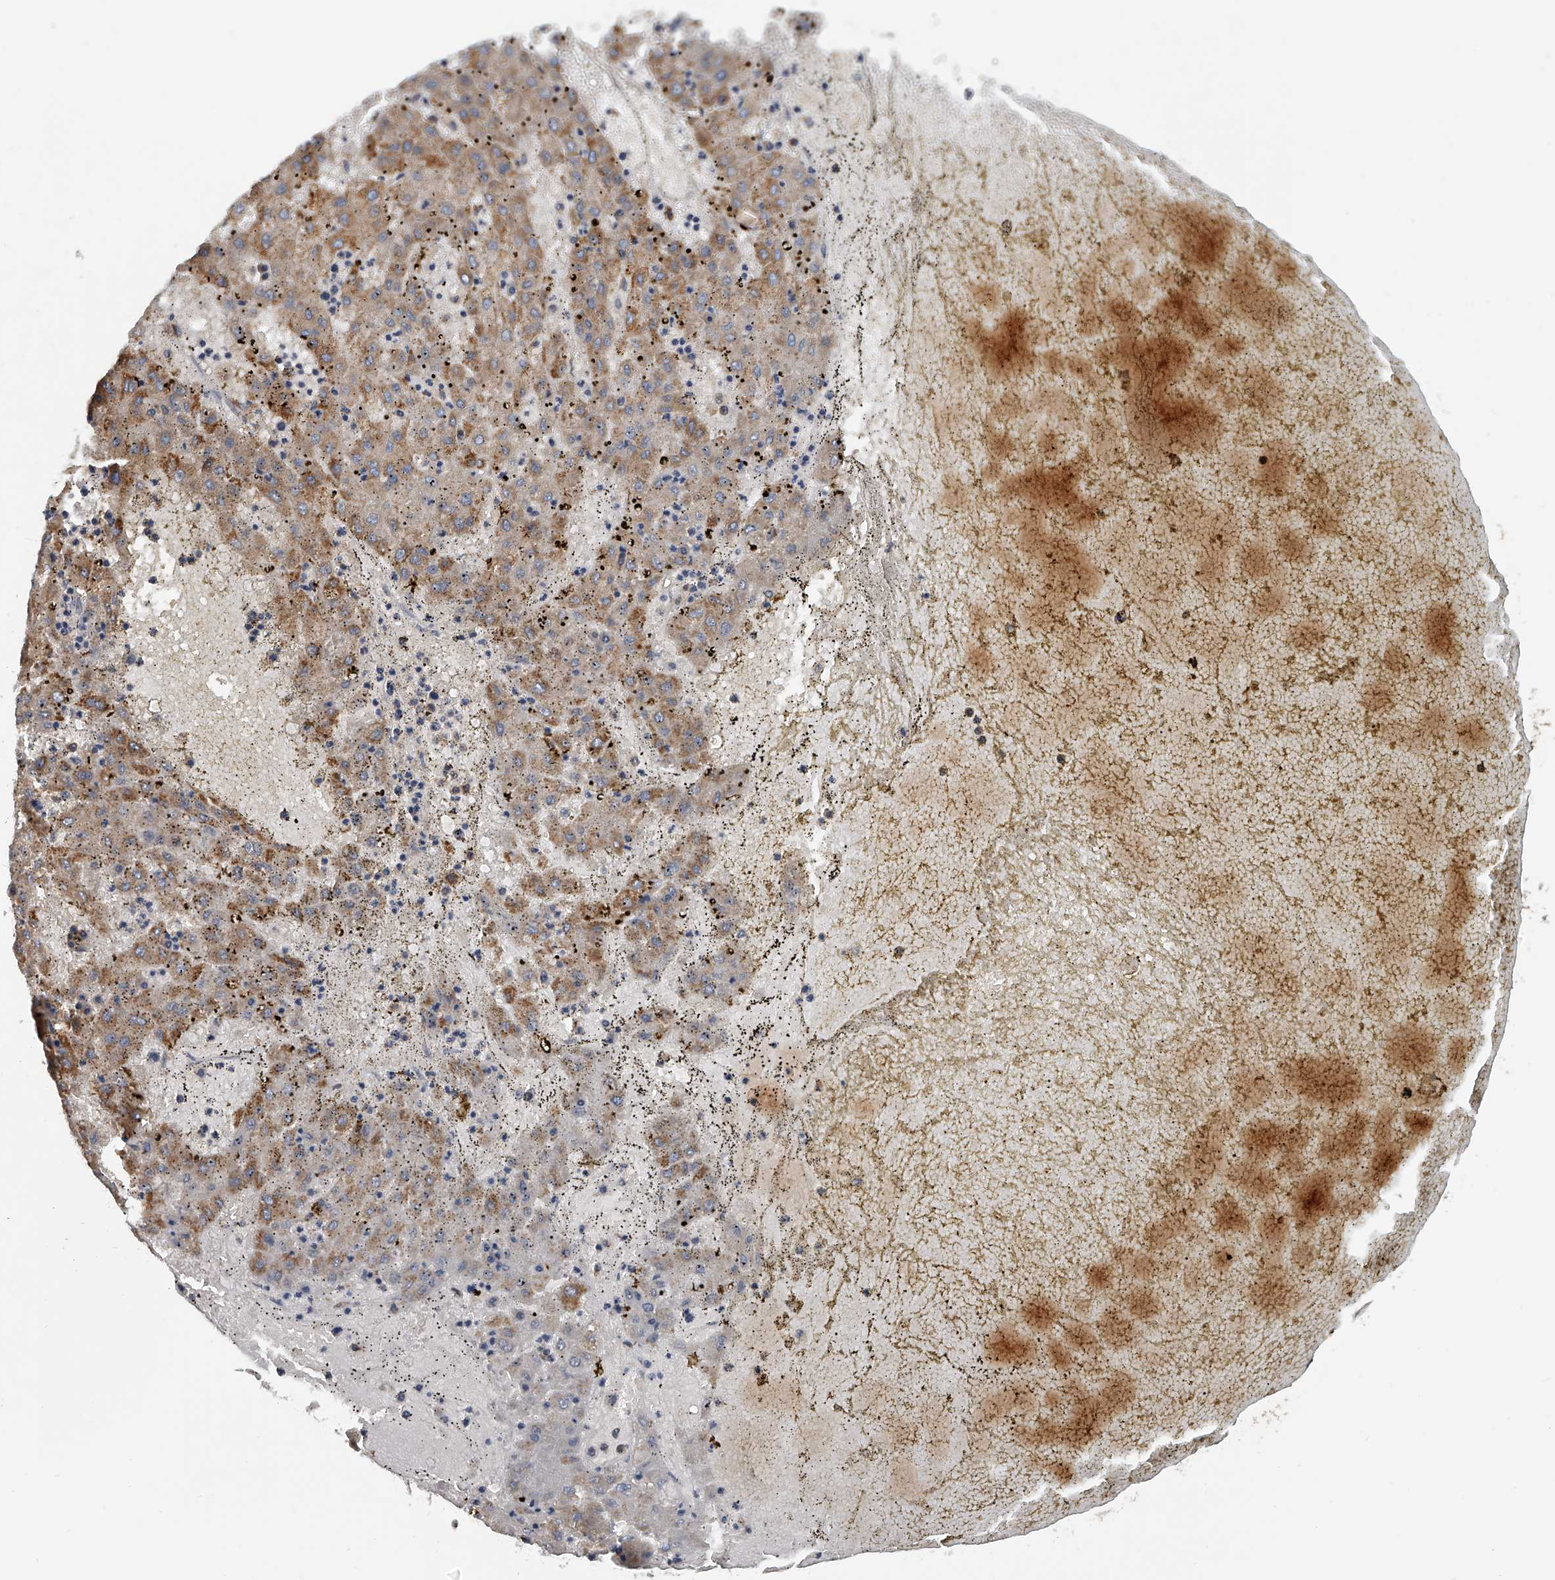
{"staining": {"intensity": "moderate", "quantity": ">75%", "location": "cytoplasmic/membranous"}, "tissue": "liver cancer", "cell_type": "Tumor cells", "image_type": "cancer", "snomed": [{"axis": "morphology", "description": "Carcinoma, Hepatocellular, NOS"}, {"axis": "topography", "description": "Liver"}], "caption": "Tumor cells show moderate cytoplasmic/membranous expression in about >75% of cells in liver cancer (hepatocellular carcinoma). Nuclei are stained in blue.", "gene": "KLHL7", "patient": {"sex": "male", "age": 72}}